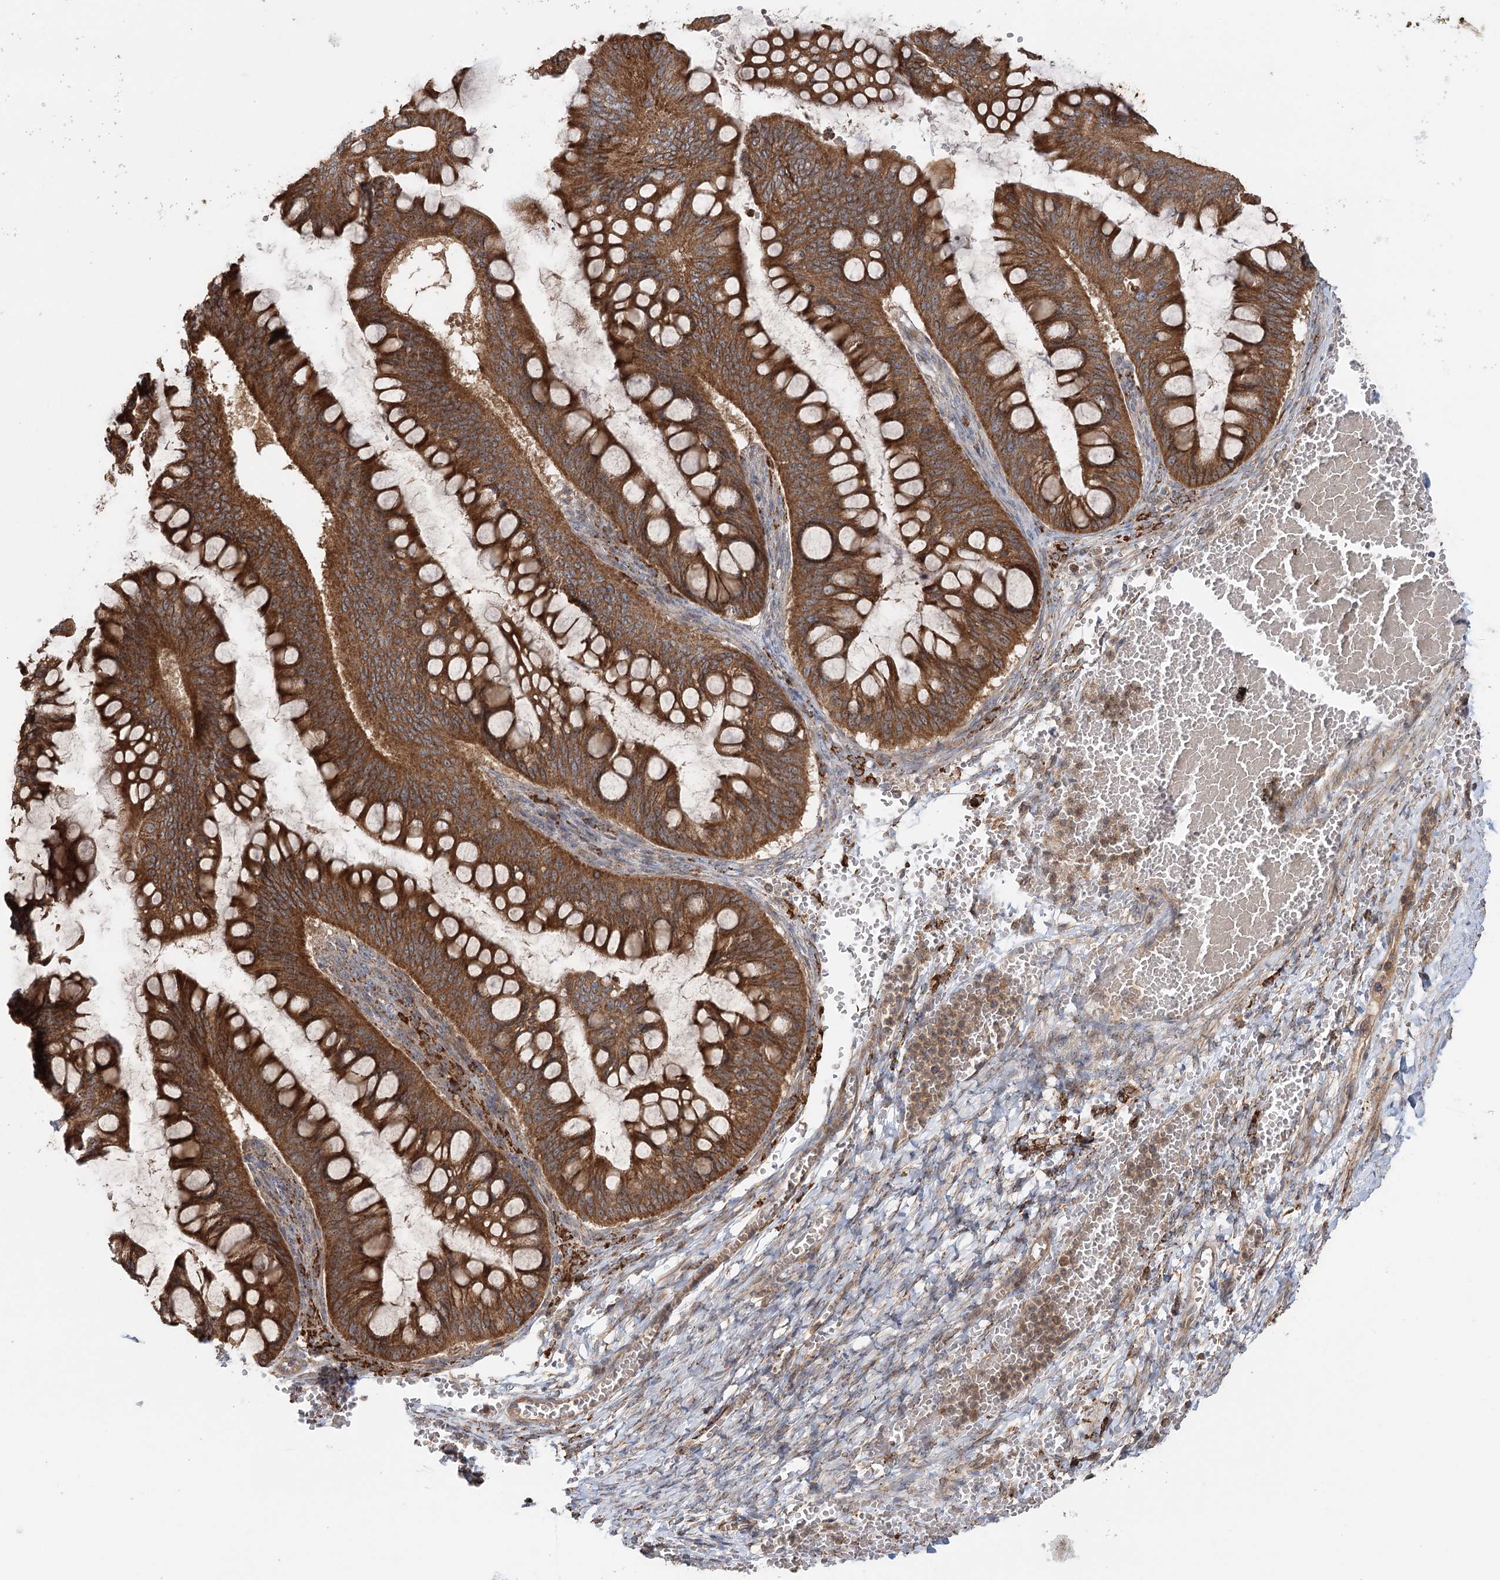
{"staining": {"intensity": "strong", "quantity": ">75%", "location": "cytoplasmic/membranous"}, "tissue": "ovarian cancer", "cell_type": "Tumor cells", "image_type": "cancer", "snomed": [{"axis": "morphology", "description": "Cystadenocarcinoma, mucinous, NOS"}, {"axis": "topography", "description": "Ovary"}], "caption": "Ovarian cancer (mucinous cystadenocarcinoma) stained for a protein demonstrates strong cytoplasmic/membranous positivity in tumor cells.", "gene": "RAPGEF6", "patient": {"sex": "female", "age": 73}}